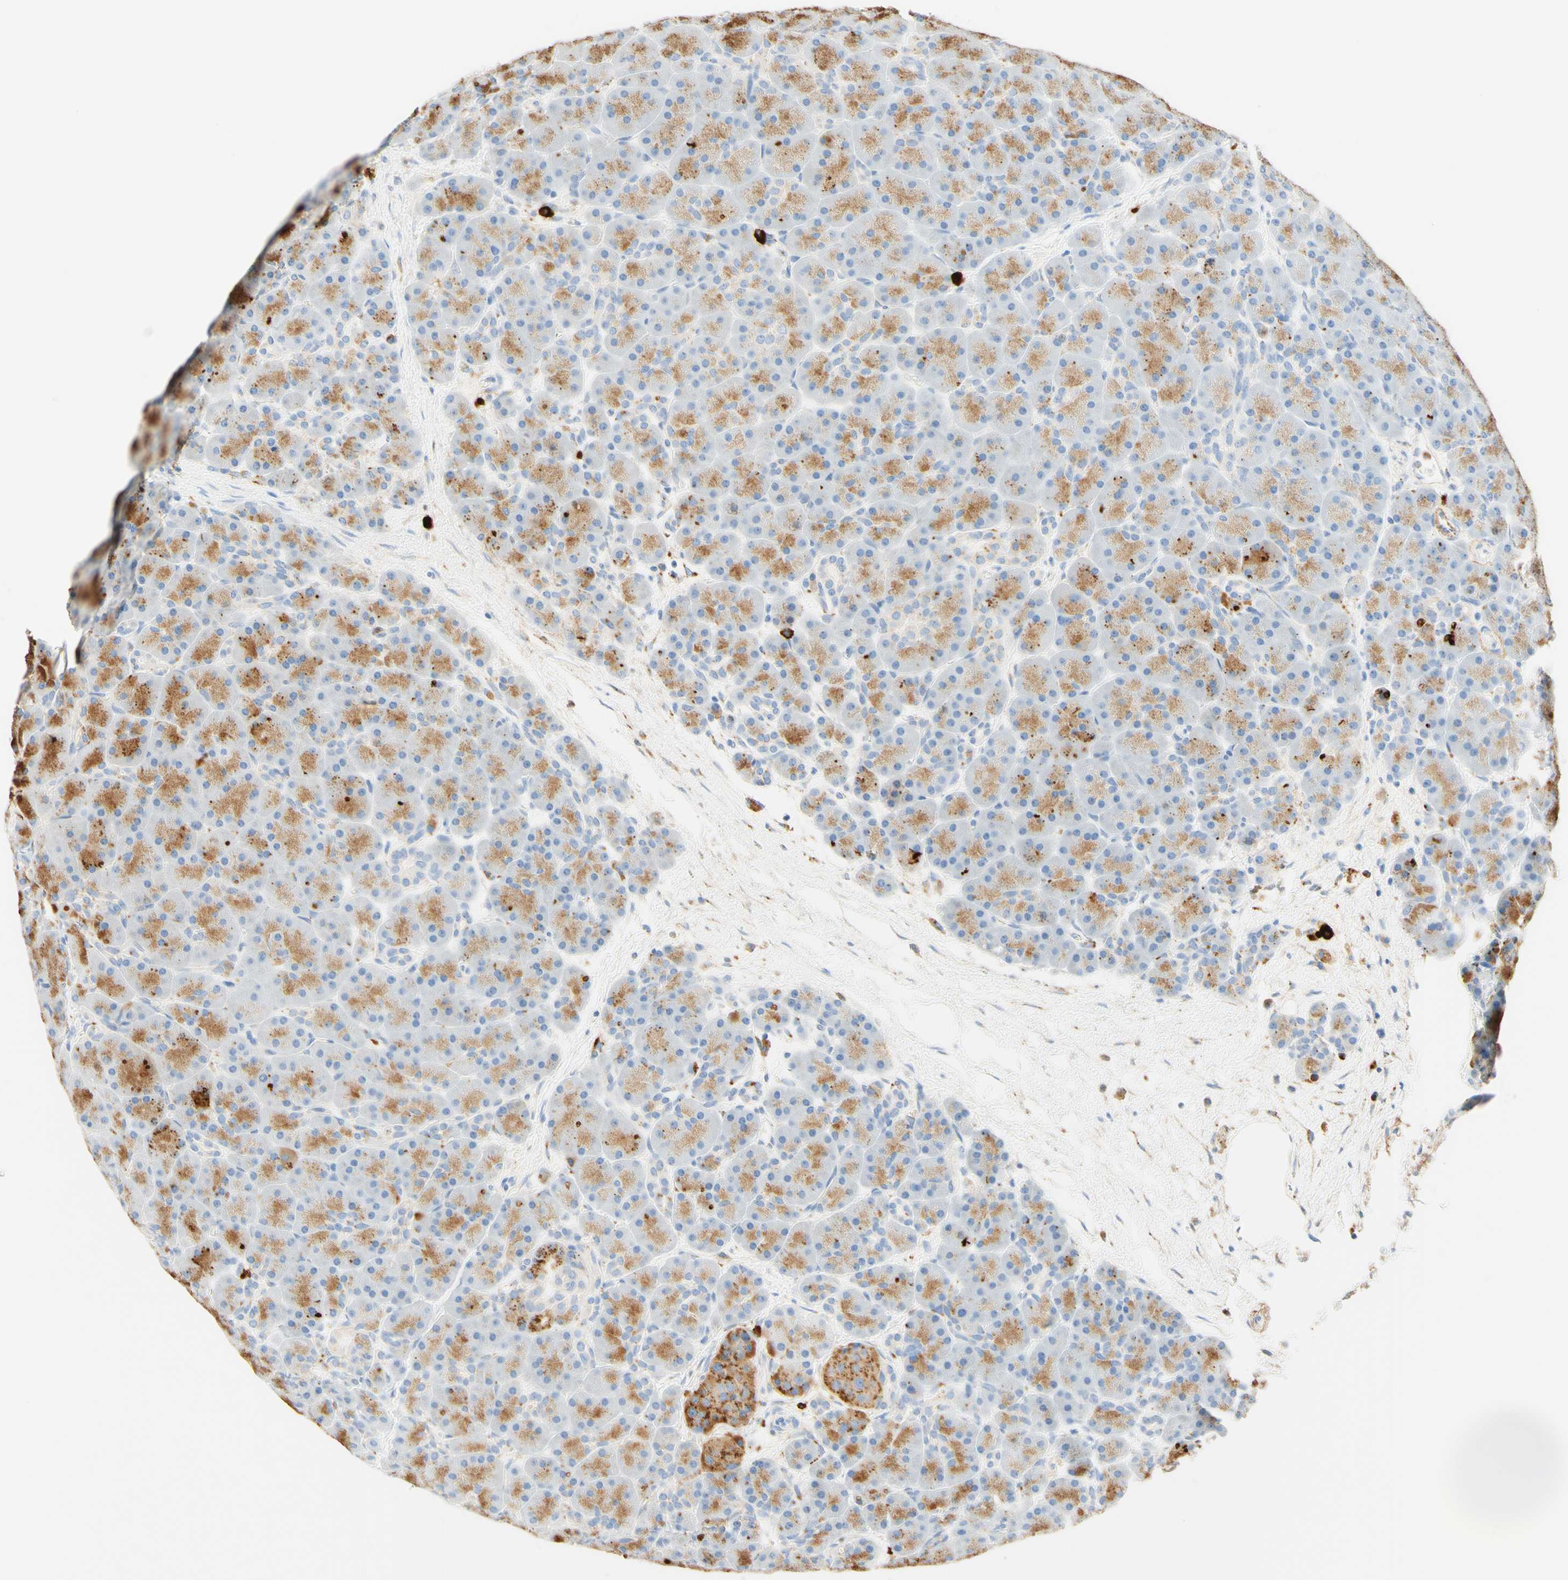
{"staining": {"intensity": "moderate", "quantity": "25%-75%", "location": "cytoplasmic/membranous"}, "tissue": "pancreas", "cell_type": "Exocrine glandular cells", "image_type": "normal", "snomed": [{"axis": "morphology", "description": "Normal tissue, NOS"}, {"axis": "topography", "description": "Pancreas"}], "caption": "Pancreas stained with immunohistochemistry exhibits moderate cytoplasmic/membranous expression in about 25%-75% of exocrine glandular cells. (DAB (3,3'-diaminobenzidine) IHC, brown staining for protein, blue staining for nuclei).", "gene": "CD63", "patient": {"sex": "male", "age": 66}}